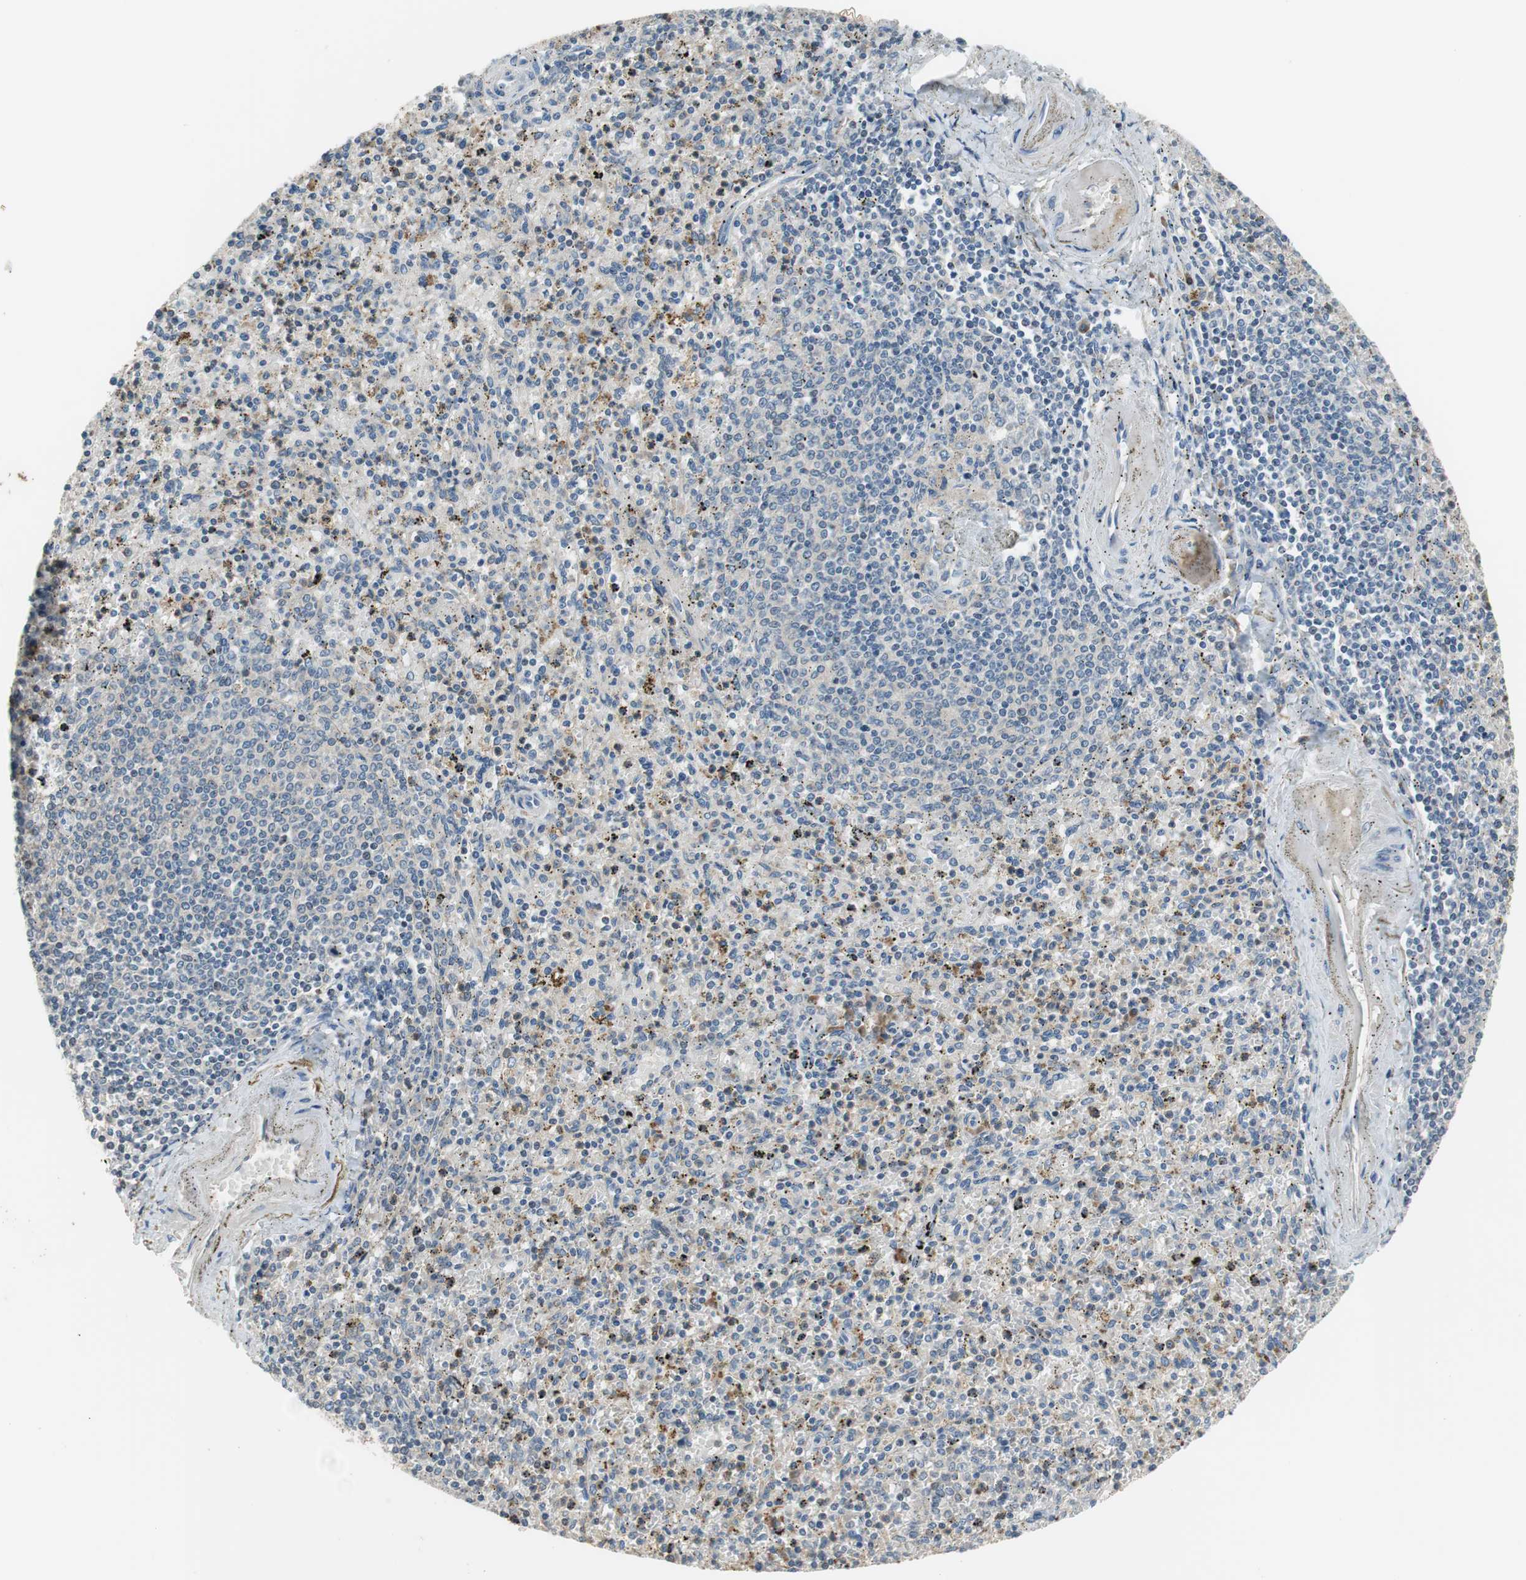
{"staining": {"intensity": "negative", "quantity": "none", "location": "none"}, "tissue": "spleen", "cell_type": "Cells in red pulp", "image_type": "normal", "snomed": [{"axis": "morphology", "description": "Normal tissue, NOS"}, {"axis": "topography", "description": "Spleen"}], "caption": "Histopathology image shows no significant protein positivity in cells in red pulp of normal spleen. (DAB (3,3'-diaminobenzidine) immunohistochemistry with hematoxylin counter stain).", "gene": "C4A", "patient": {"sex": "male", "age": 72}}